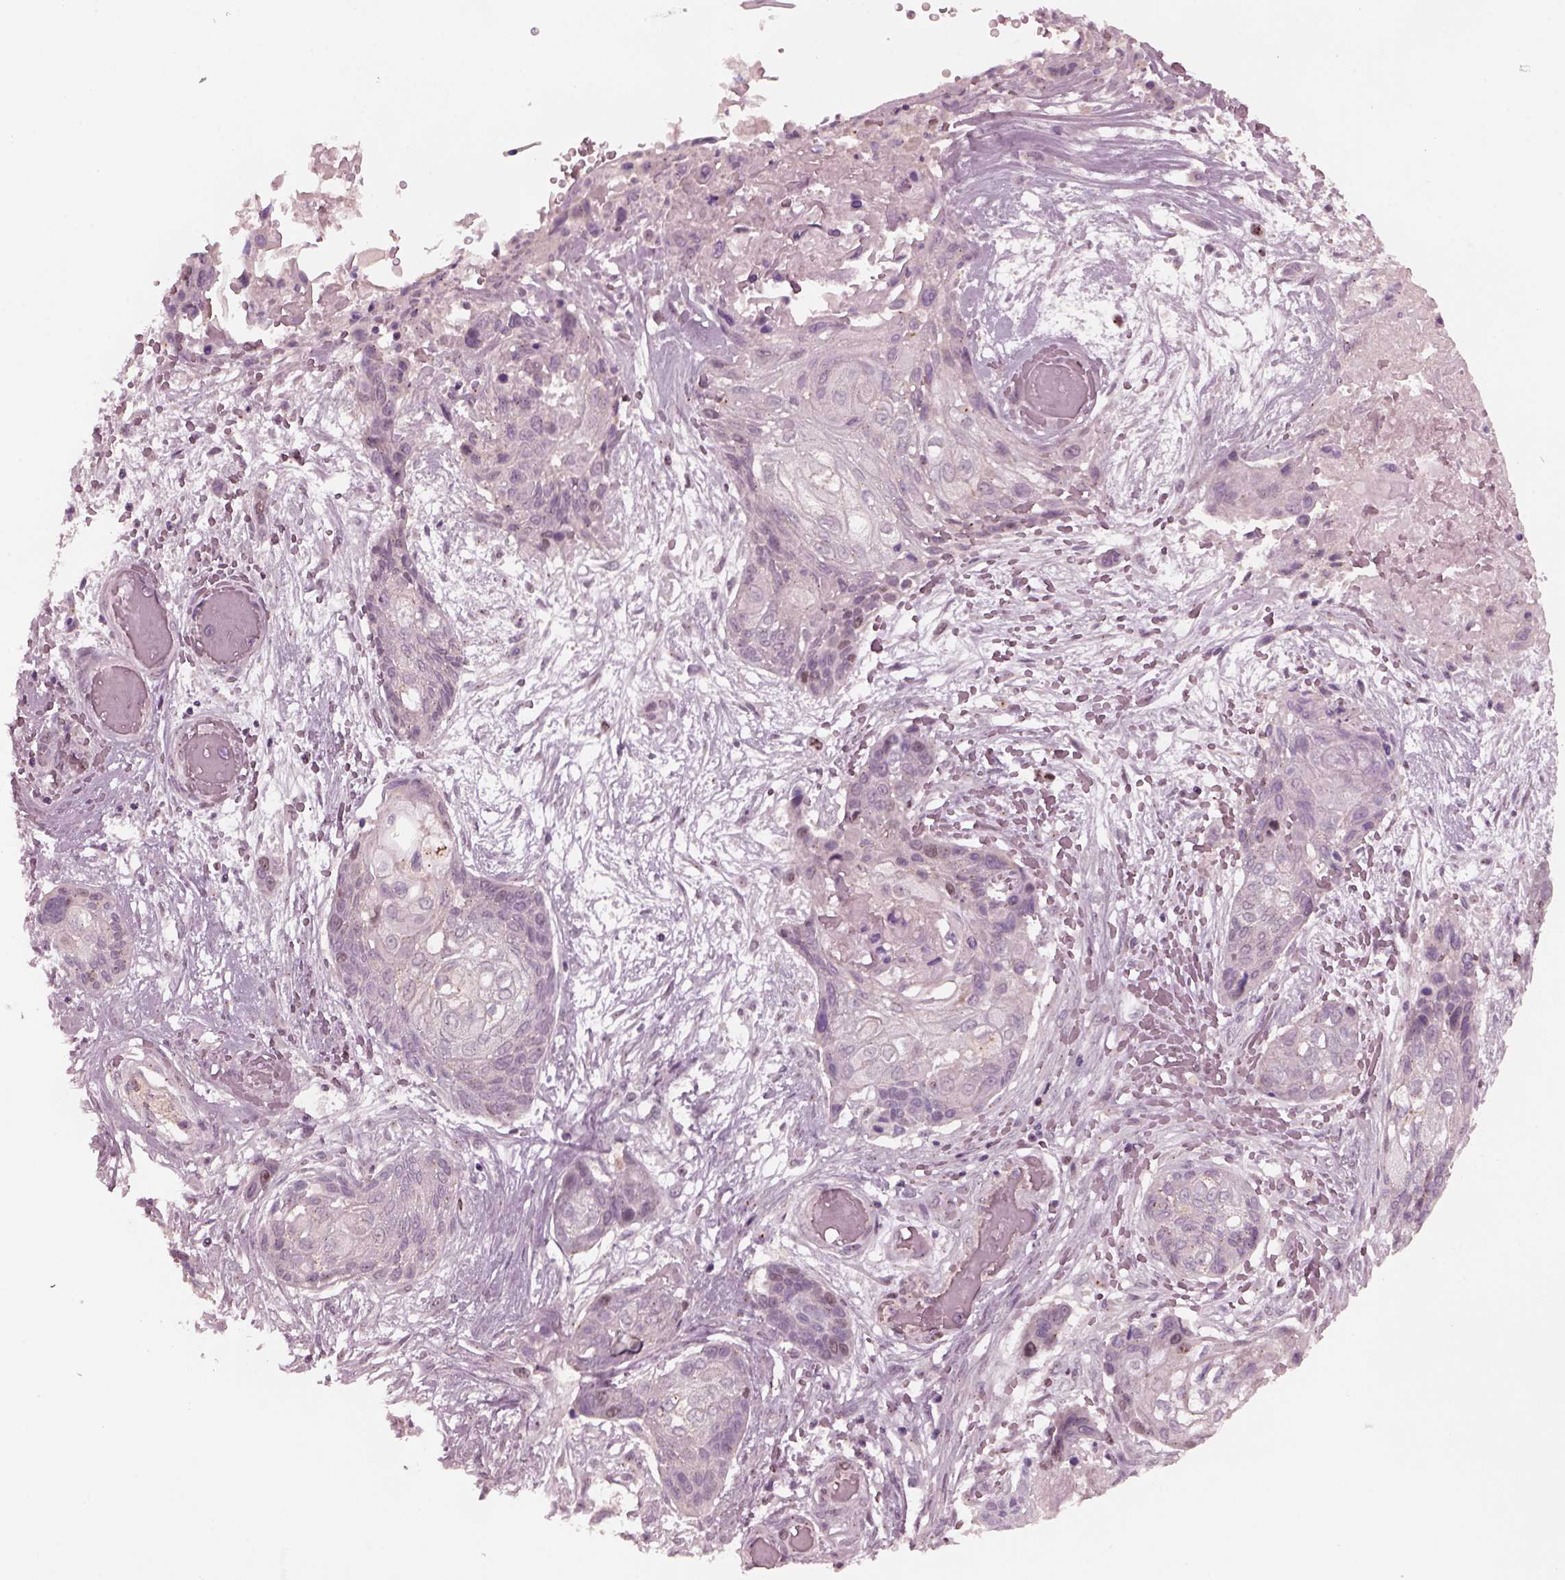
{"staining": {"intensity": "negative", "quantity": "none", "location": "none"}, "tissue": "lung cancer", "cell_type": "Tumor cells", "image_type": "cancer", "snomed": [{"axis": "morphology", "description": "Squamous cell carcinoma, NOS"}, {"axis": "topography", "description": "Lung"}], "caption": "The micrograph exhibits no staining of tumor cells in lung squamous cell carcinoma.", "gene": "SAXO1", "patient": {"sex": "male", "age": 69}}